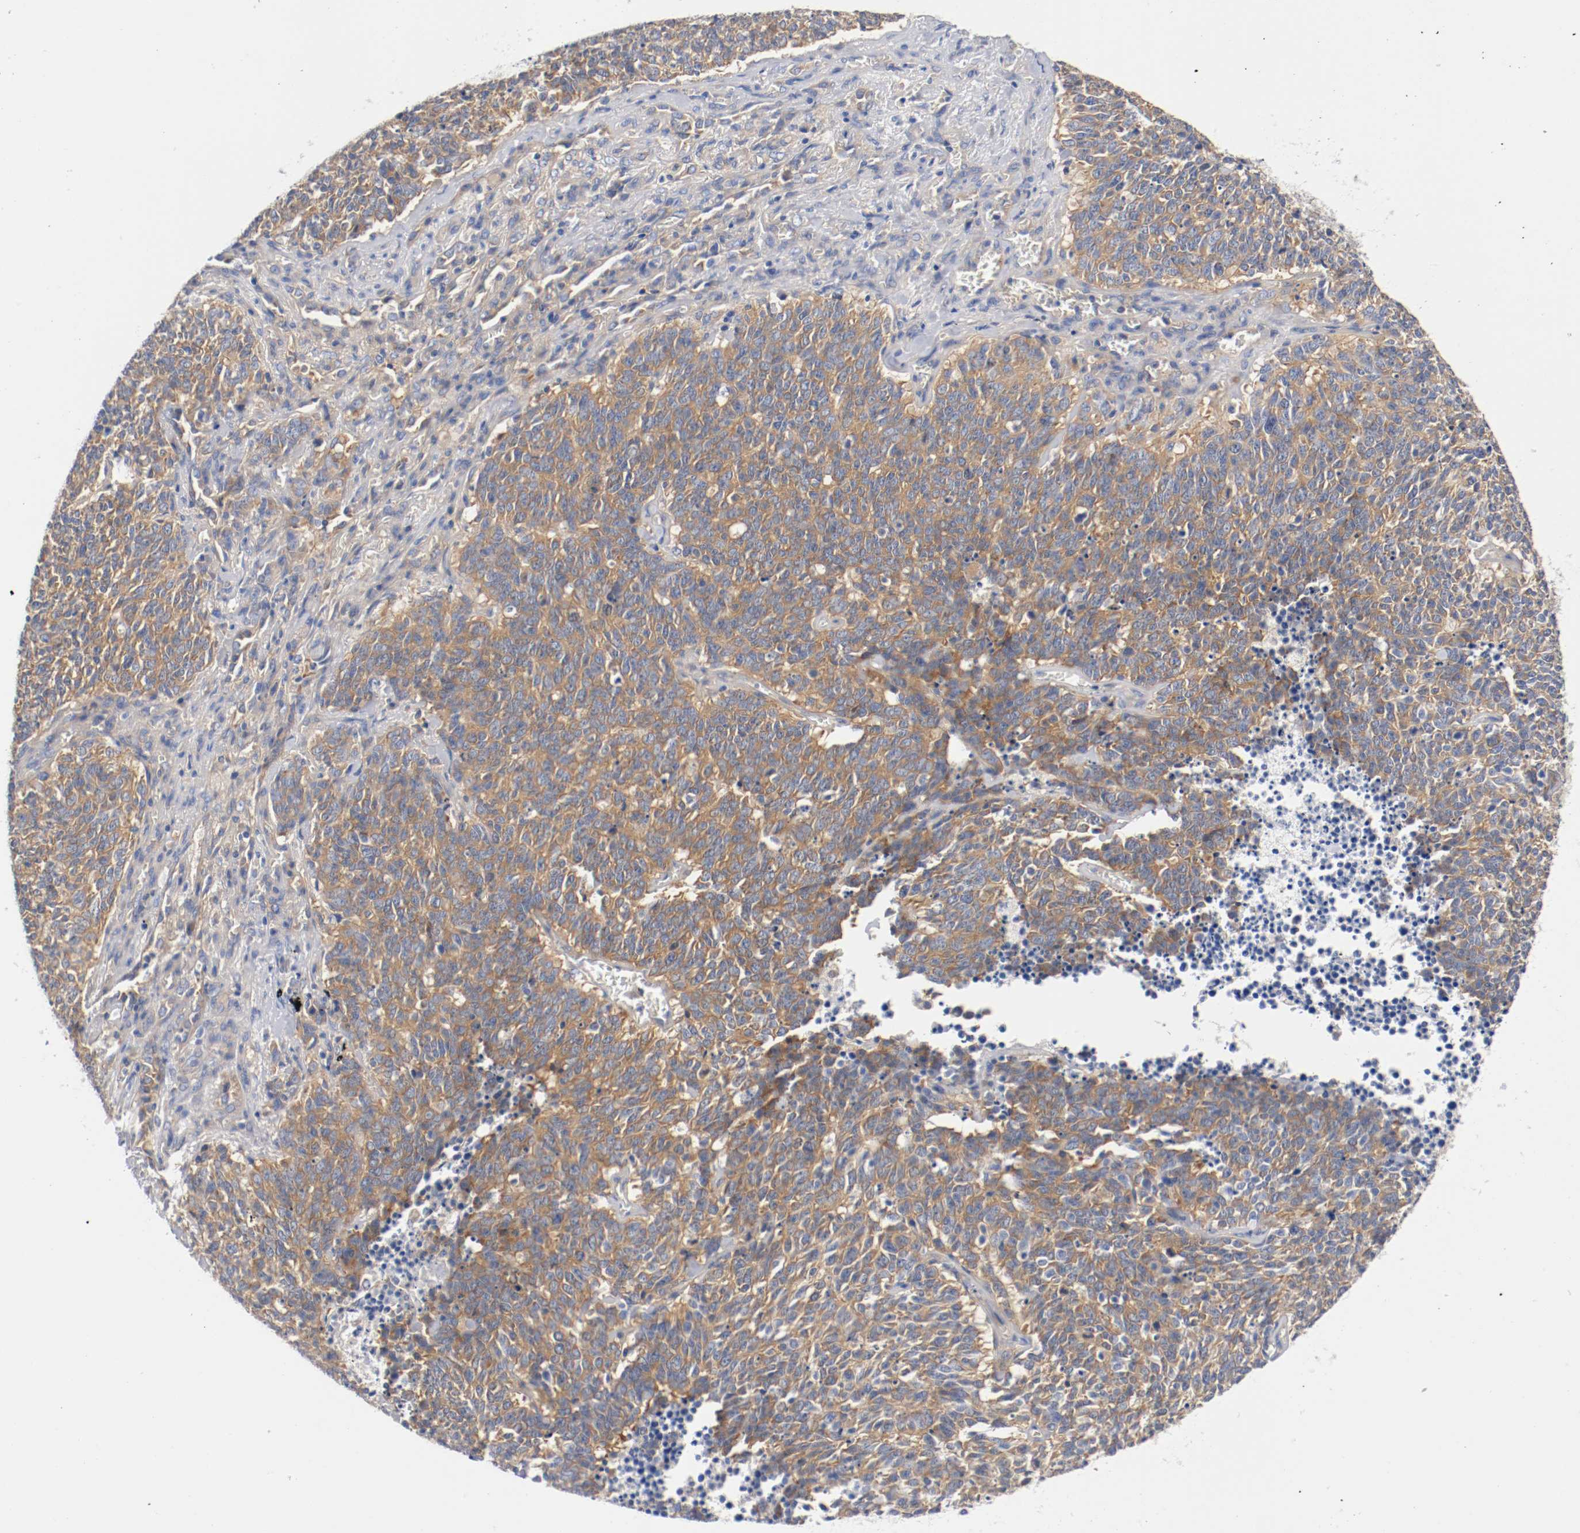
{"staining": {"intensity": "strong", "quantity": ">75%", "location": "cytoplasmic/membranous"}, "tissue": "lung cancer", "cell_type": "Tumor cells", "image_type": "cancer", "snomed": [{"axis": "morphology", "description": "Neoplasm, malignant, NOS"}, {"axis": "topography", "description": "Lung"}], "caption": "The image exhibits a brown stain indicating the presence of a protein in the cytoplasmic/membranous of tumor cells in lung cancer. The protein is shown in brown color, while the nuclei are stained blue.", "gene": "HGS", "patient": {"sex": "female", "age": 58}}